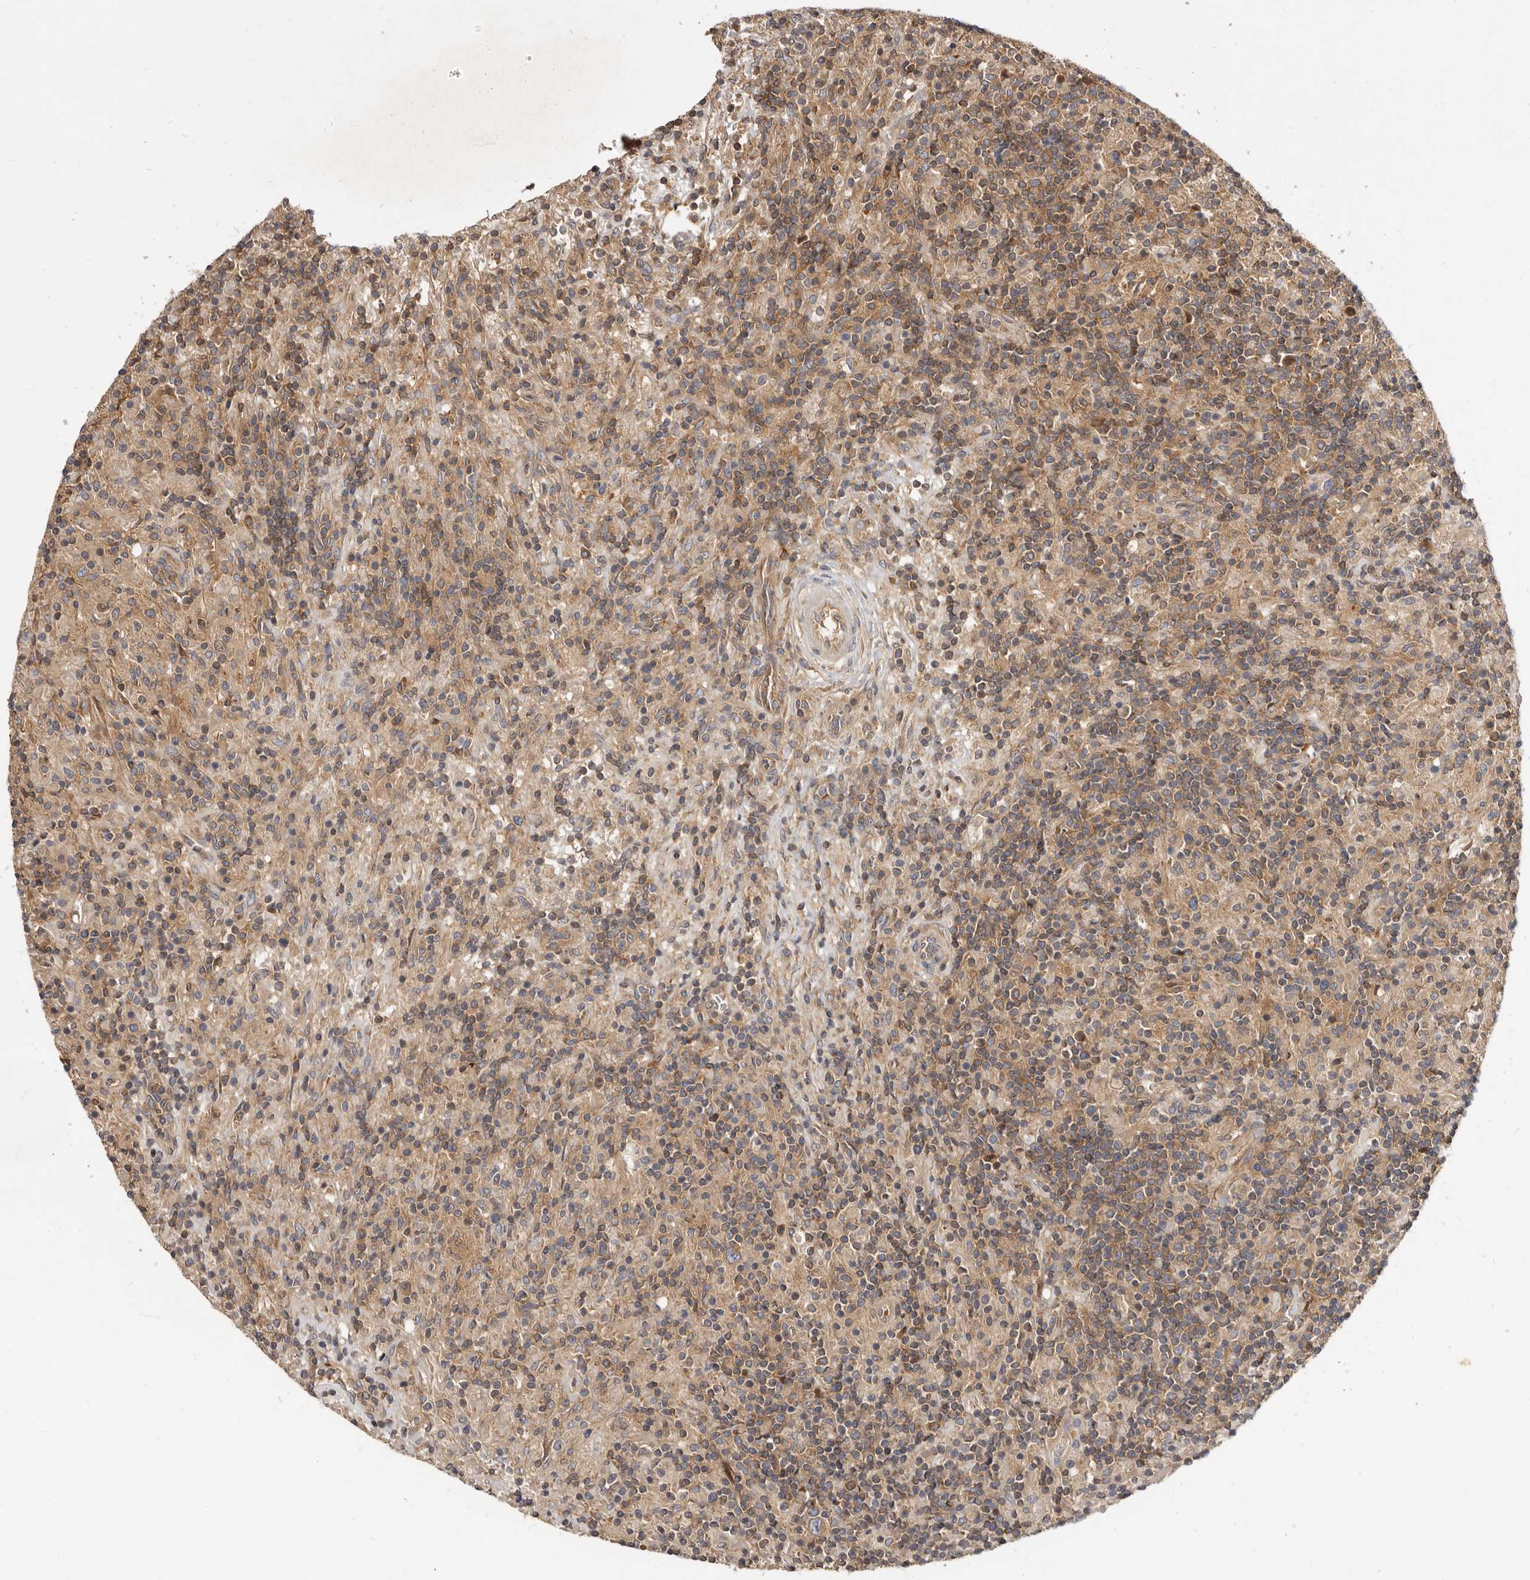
{"staining": {"intensity": "moderate", "quantity": ">75%", "location": "cytoplasmic/membranous"}, "tissue": "lymphoma", "cell_type": "Tumor cells", "image_type": "cancer", "snomed": [{"axis": "morphology", "description": "Hodgkin's disease, NOS"}, {"axis": "topography", "description": "Lymph node"}], "caption": "This micrograph shows immunohistochemistry (IHC) staining of Hodgkin's disease, with medium moderate cytoplasmic/membranous expression in about >75% of tumor cells.", "gene": "ADAMTS20", "patient": {"sex": "male", "age": 70}}